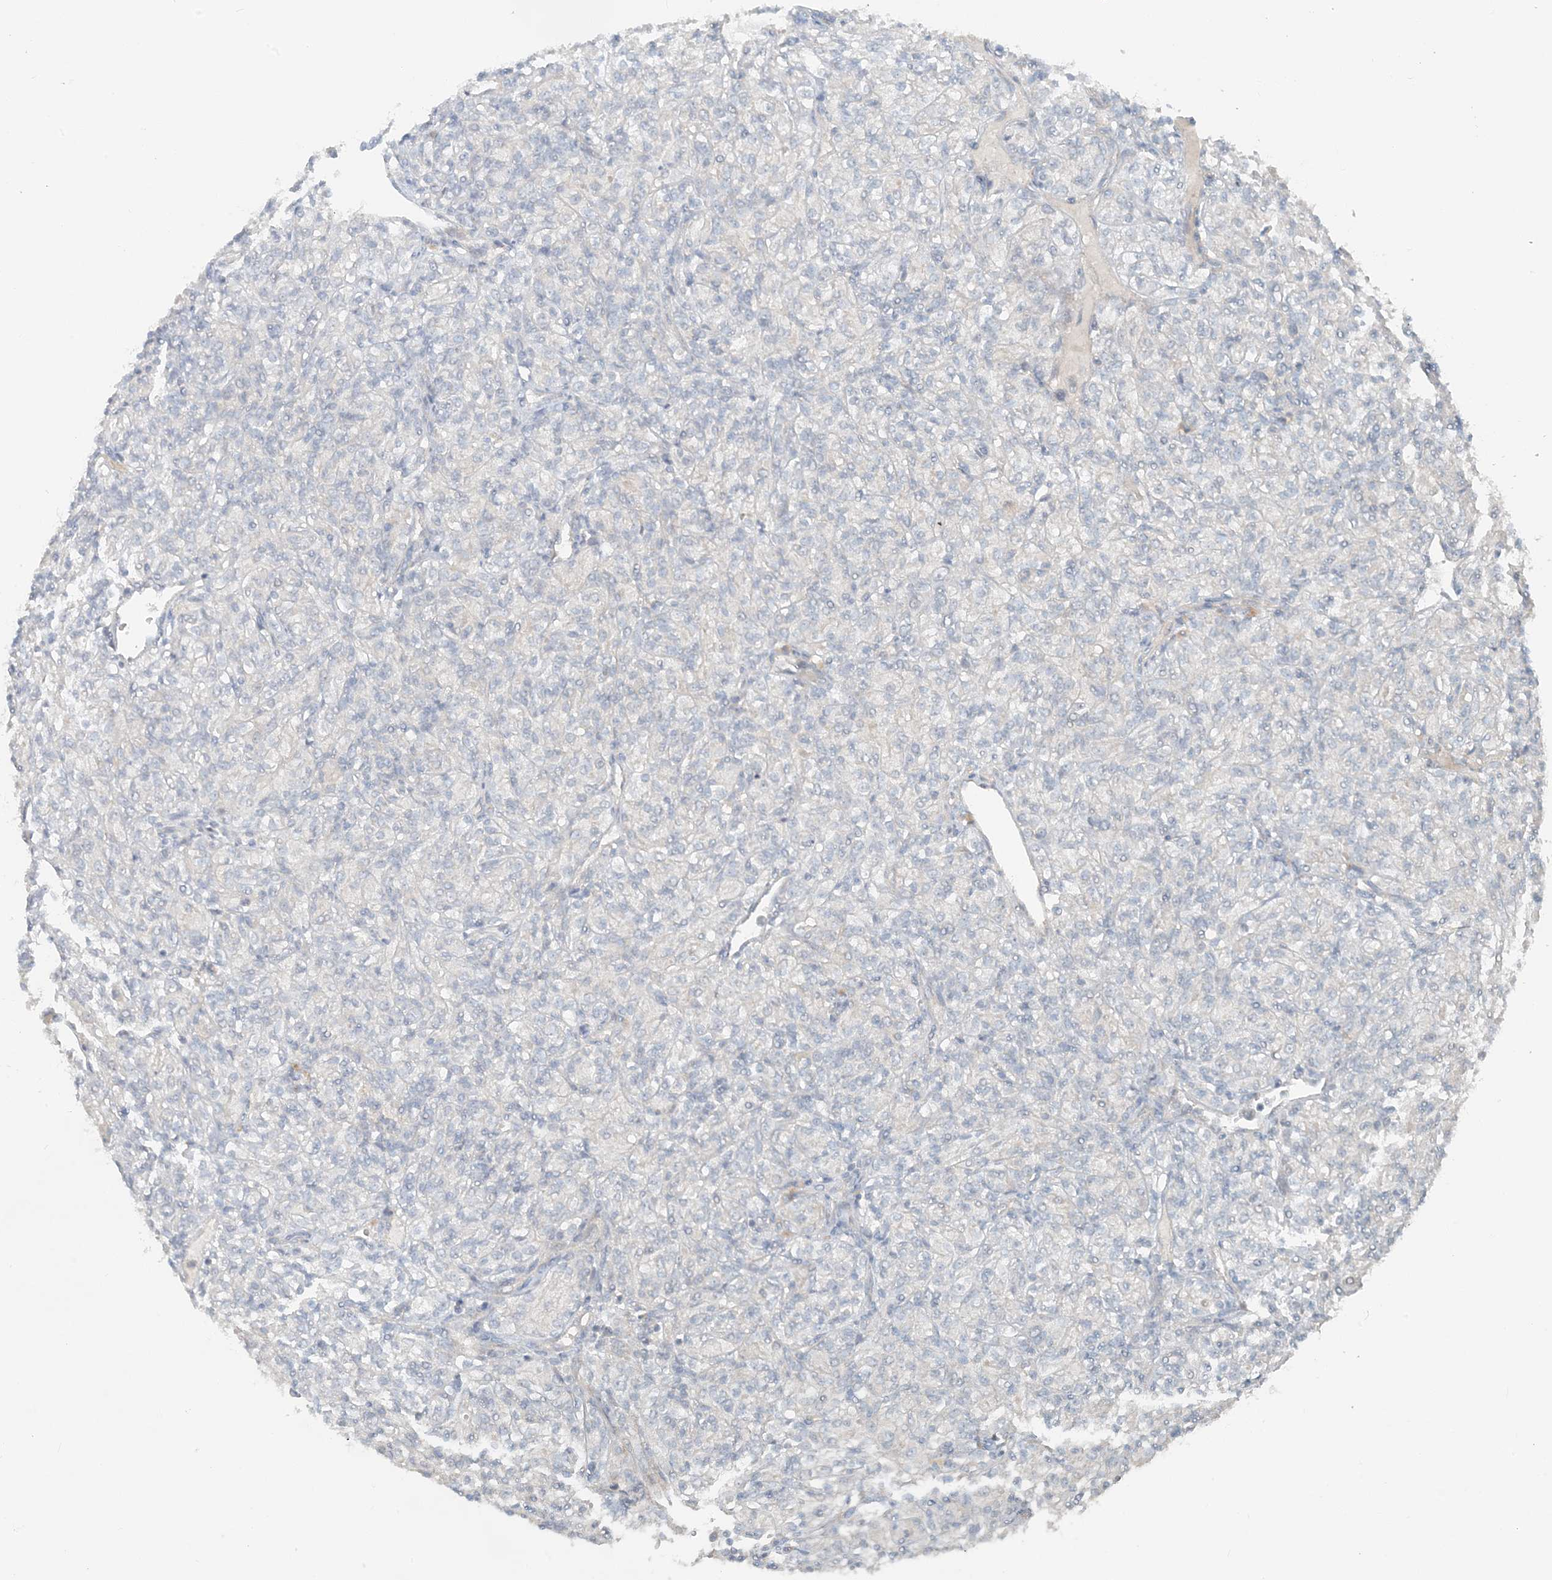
{"staining": {"intensity": "negative", "quantity": "none", "location": "none"}, "tissue": "renal cancer", "cell_type": "Tumor cells", "image_type": "cancer", "snomed": [{"axis": "morphology", "description": "Adenocarcinoma, NOS"}, {"axis": "topography", "description": "Kidney"}], "caption": "Tumor cells show no significant staining in renal cancer.", "gene": "MITD1", "patient": {"sex": "male", "age": 77}}